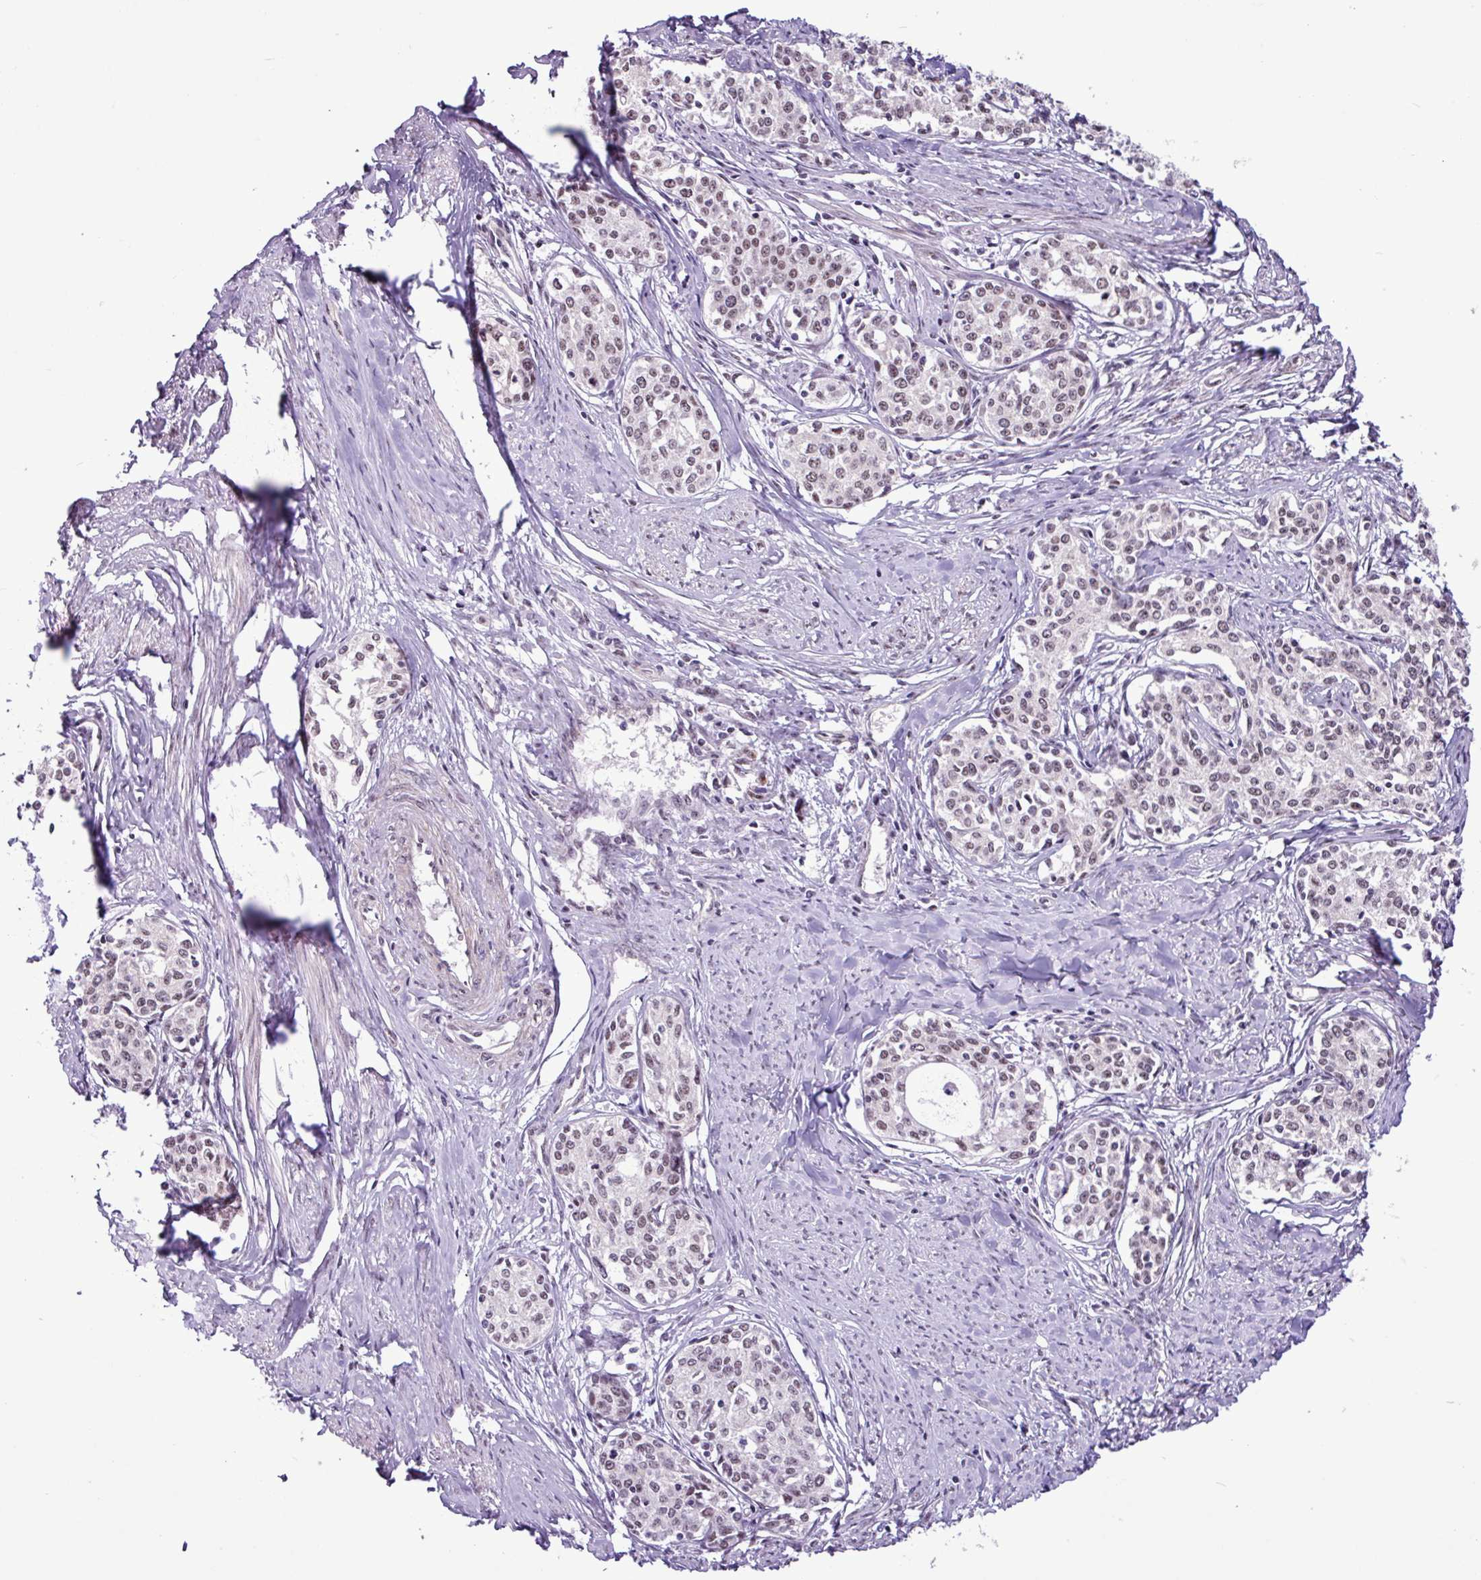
{"staining": {"intensity": "weak", "quantity": ">75%", "location": "nuclear"}, "tissue": "cervical cancer", "cell_type": "Tumor cells", "image_type": "cancer", "snomed": [{"axis": "morphology", "description": "Squamous cell carcinoma, NOS"}, {"axis": "morphology", "description": "Adenocarcinoma, NOS"}, {"axis": "topography", "description": "Cervix"}], "caption": "An image of human adenocarcinoma (cervical) stained for a protein reveals weak nuclear brown staining in tumor cells.", "gene": "UTP18", "patient": {"sex": "female", "age": 52}}